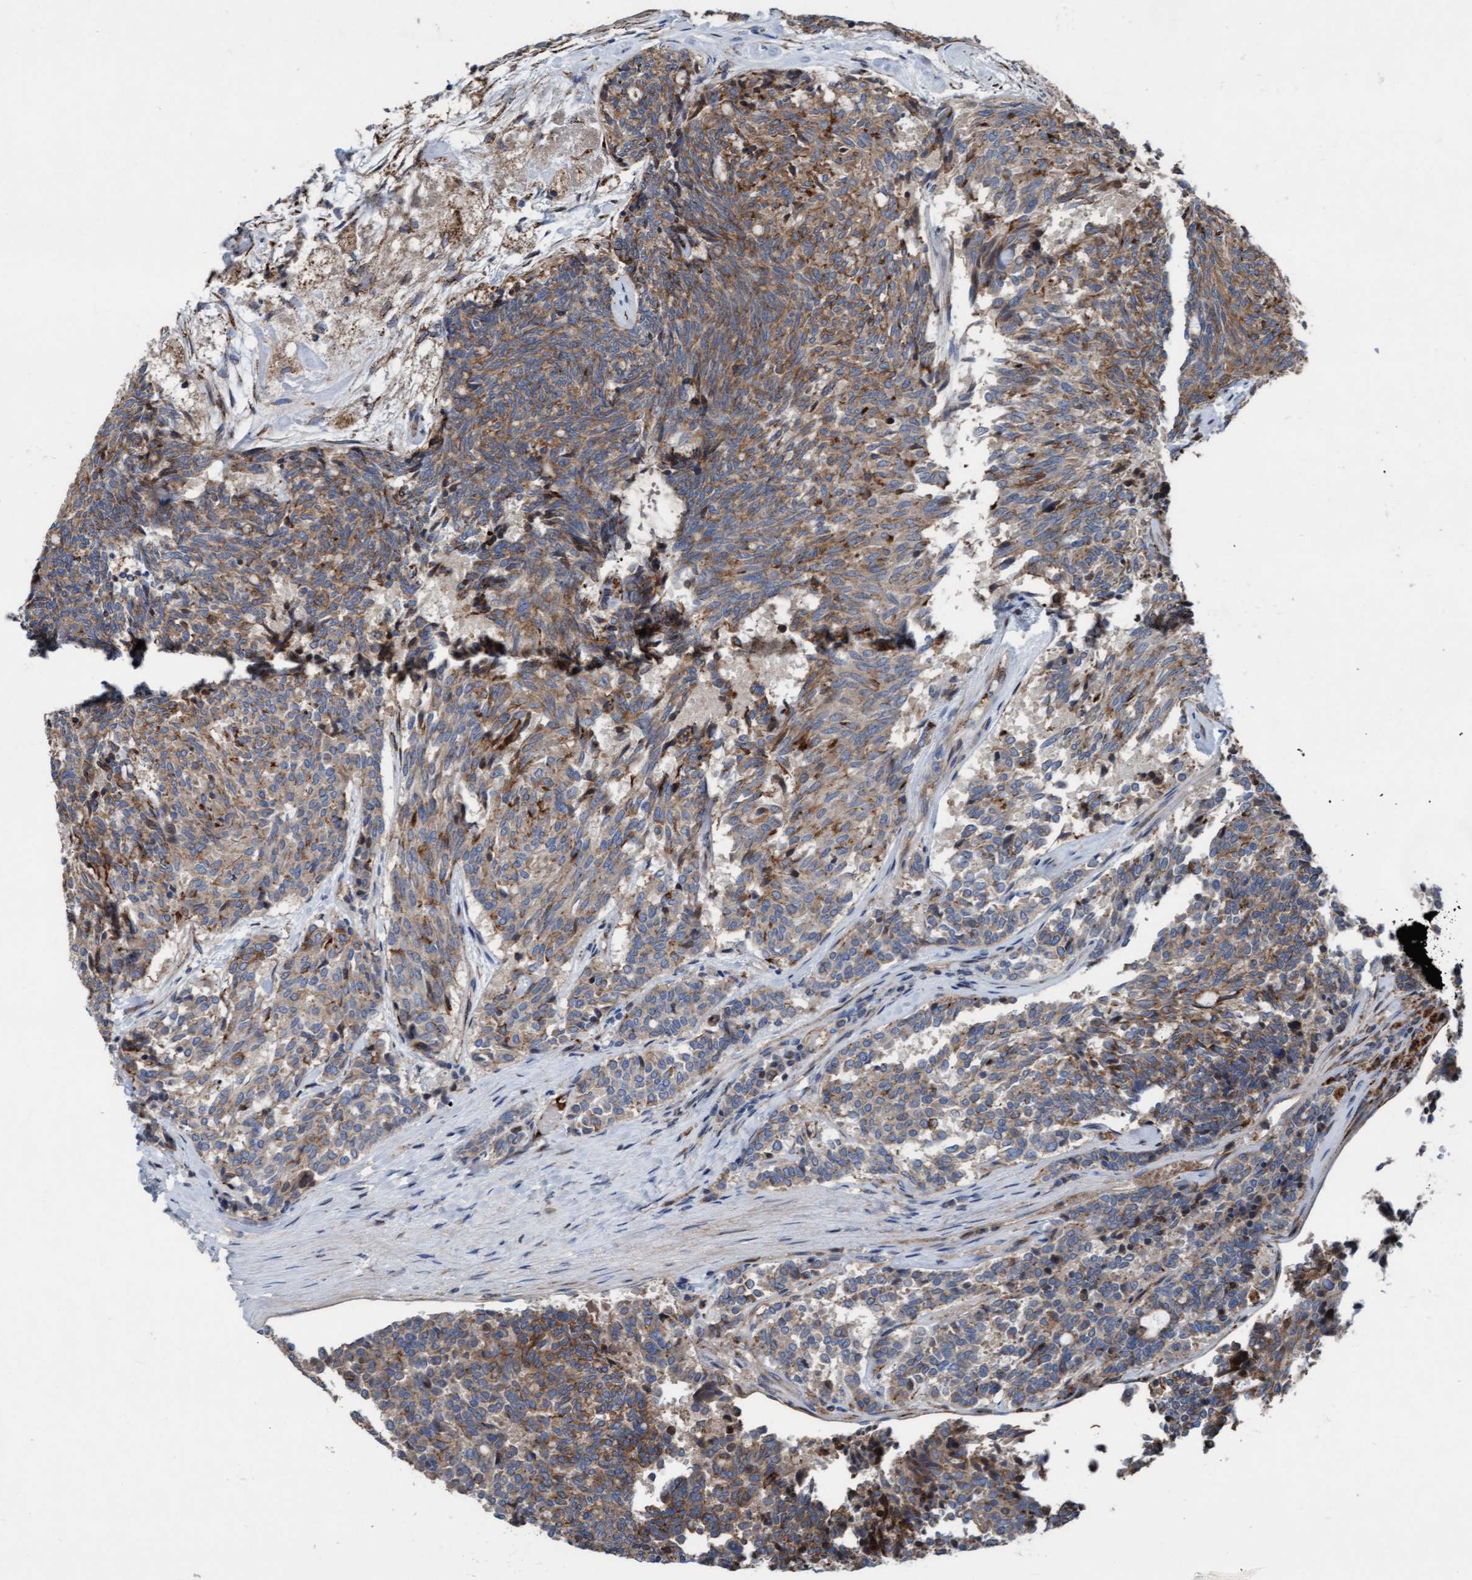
{"staining": {"intensity": "moderate", "quantity": ">75%", "location": "cytoplasmic/membranous"}, "tissue": "carcinoid", "cell_type": "Tumor cells", "image_type": "cancer", "snomed": [{"axis": "morphology", "description": "Carcinoid, malignant, NOS"}, {"axis": "topography", "description": "Pancreas"}], "caption": "This is an image of IHC staining of carcinoid, which shows moderate positivity in the cytoplasmic/membranous of tumor cells.", "gene": "KLHL26", "patient": {"sex": "female", "age": 54}}